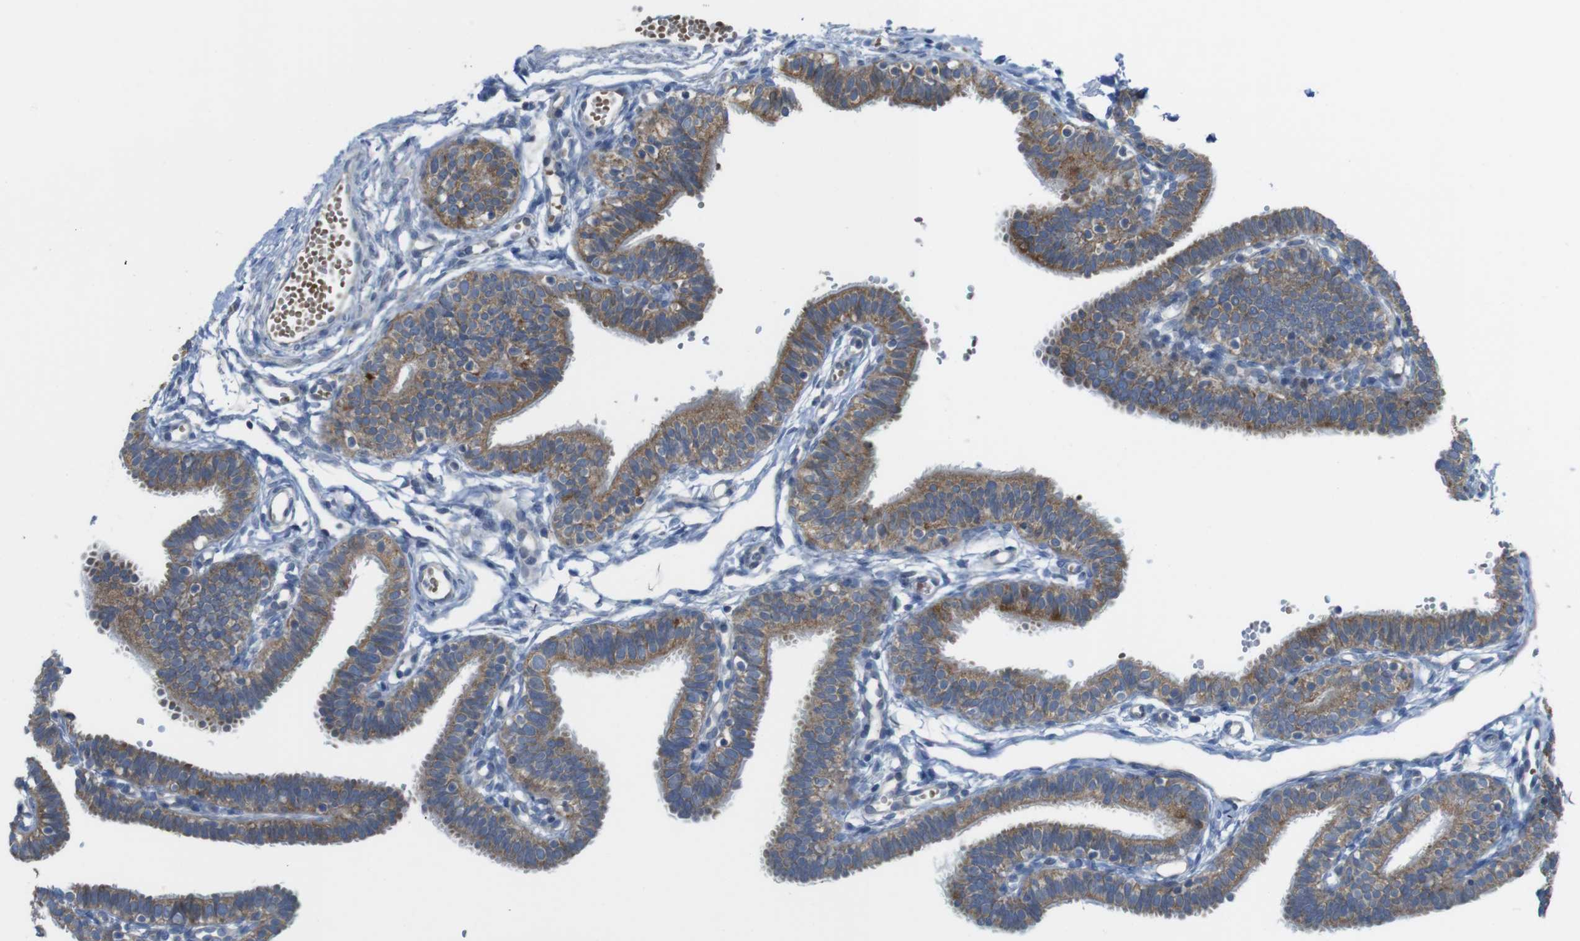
{"staining": {"intensity": "moderate", "quantity": ">75%", "location": "cytoplasmic/membranous"}, "tissue": "fallopian tube", "cell_type": "Glandular cells", "image_type": "normal", "snomed": [{"axis": "morphology", "description": "Normal tissue, NOS"}, {"axis": "topography", "description": "Fallopian tube"}, {"axis": "topography", "description": "Placenta"}], "caption": "Immunohistochemistry (IHC) micrograph of benign human fallopian tube stained for a protein (brown), which displays medium levels of moderate cytoplasmic/membranous staining in approximately >75% of glandular cells.", "gene": "MARCHF1", "patient": {"sex": "female", "age": 34}}